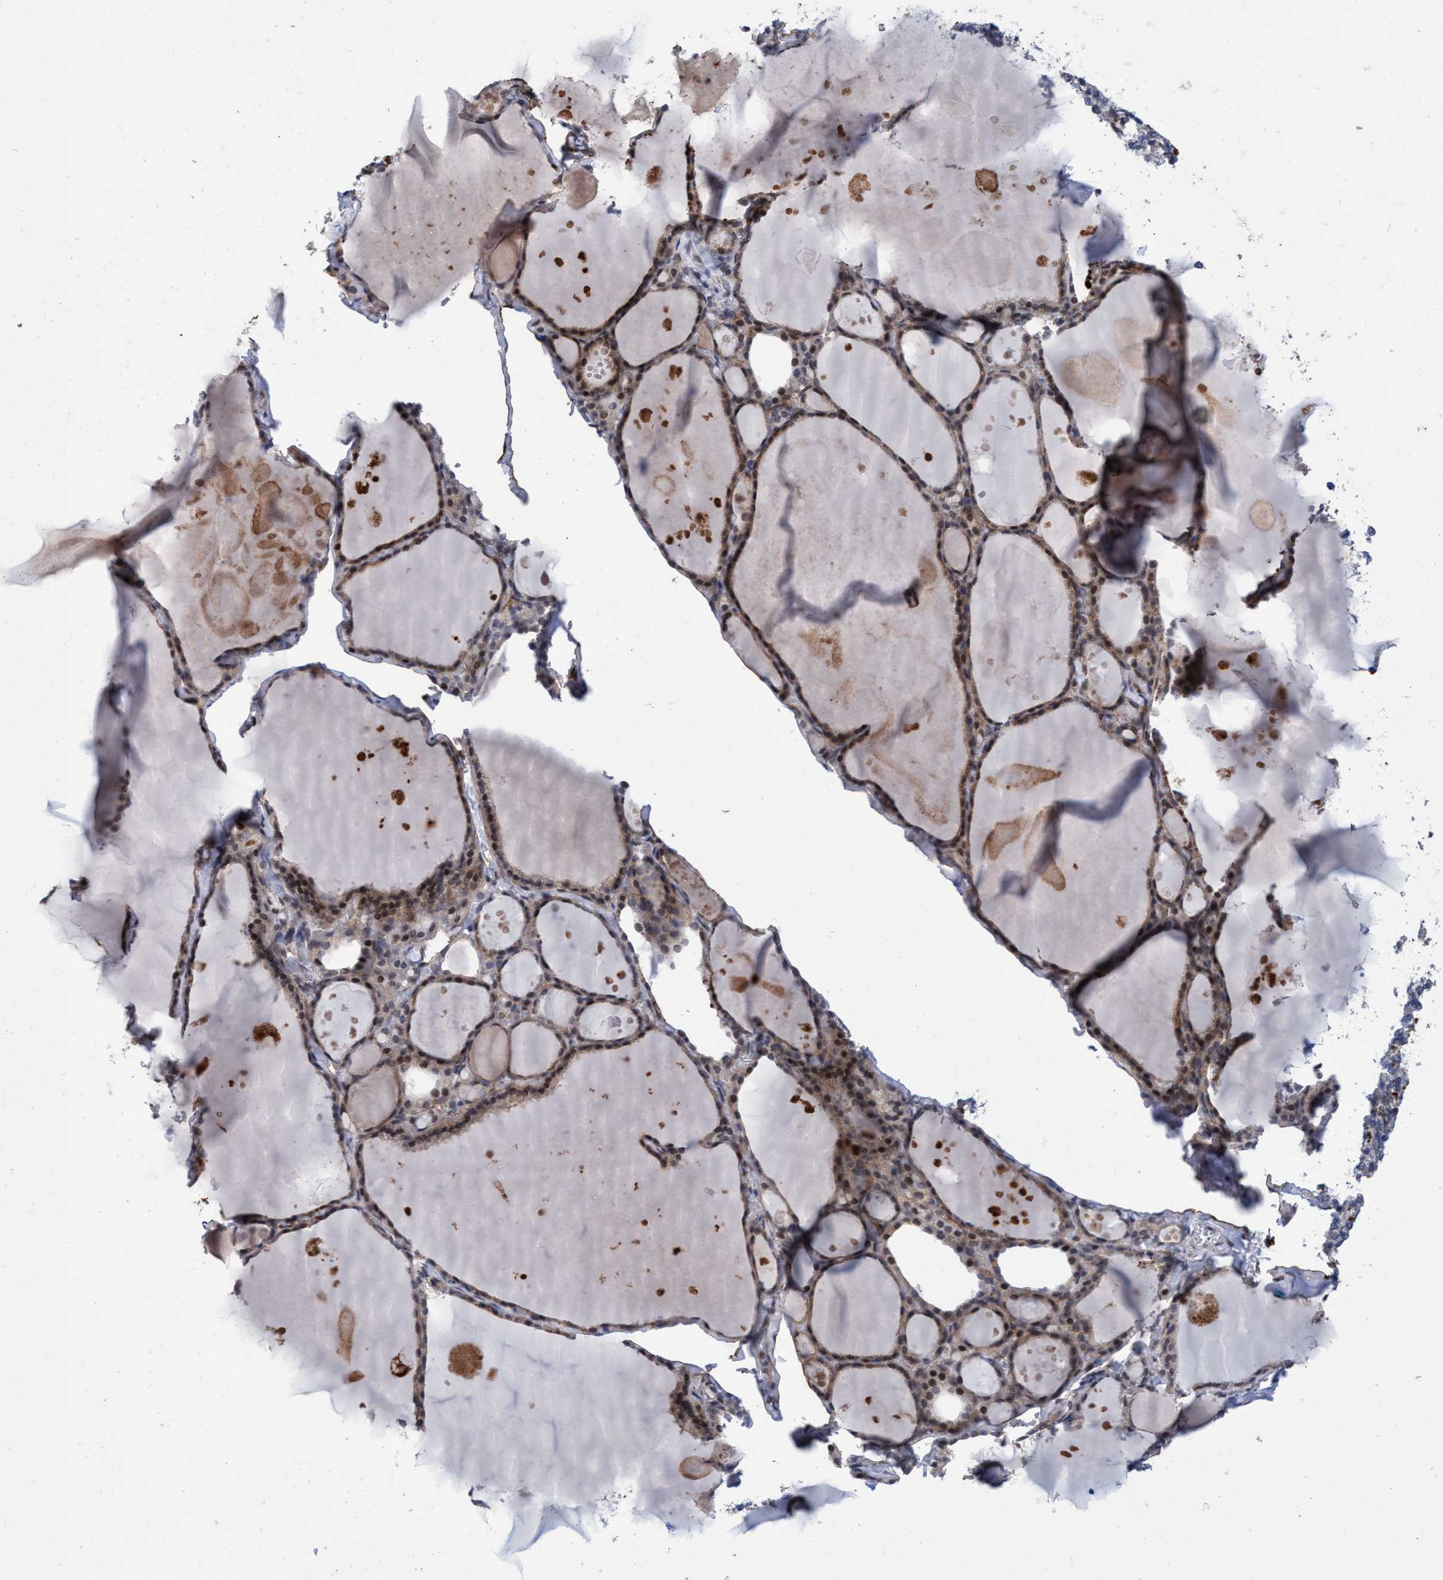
{"staining": {"intensity": "moderate", "quantity": ">75%", "location": "cytoplasmic/membranous,nuclear"}, "tissue": "thyroid gland", "cell_type": "Glandular cells", "image_type": "normal", "snomed": [{"axis": "morphology", "description": "Normal tissue, NOS"}, {"axis": "topography", "description": "Thyroid gland"}], "caption": "This image demonstrates normal thyroid gland stained with immunohistochemistry to label a protein in brown. The cytoplasmic/membranous,nuclear of glandular cells show moderate positivity for the protein. Nuclei are counter-stained blue.", "gene": "ZNF750", "patient": {"sex": "male", "age": 56}}